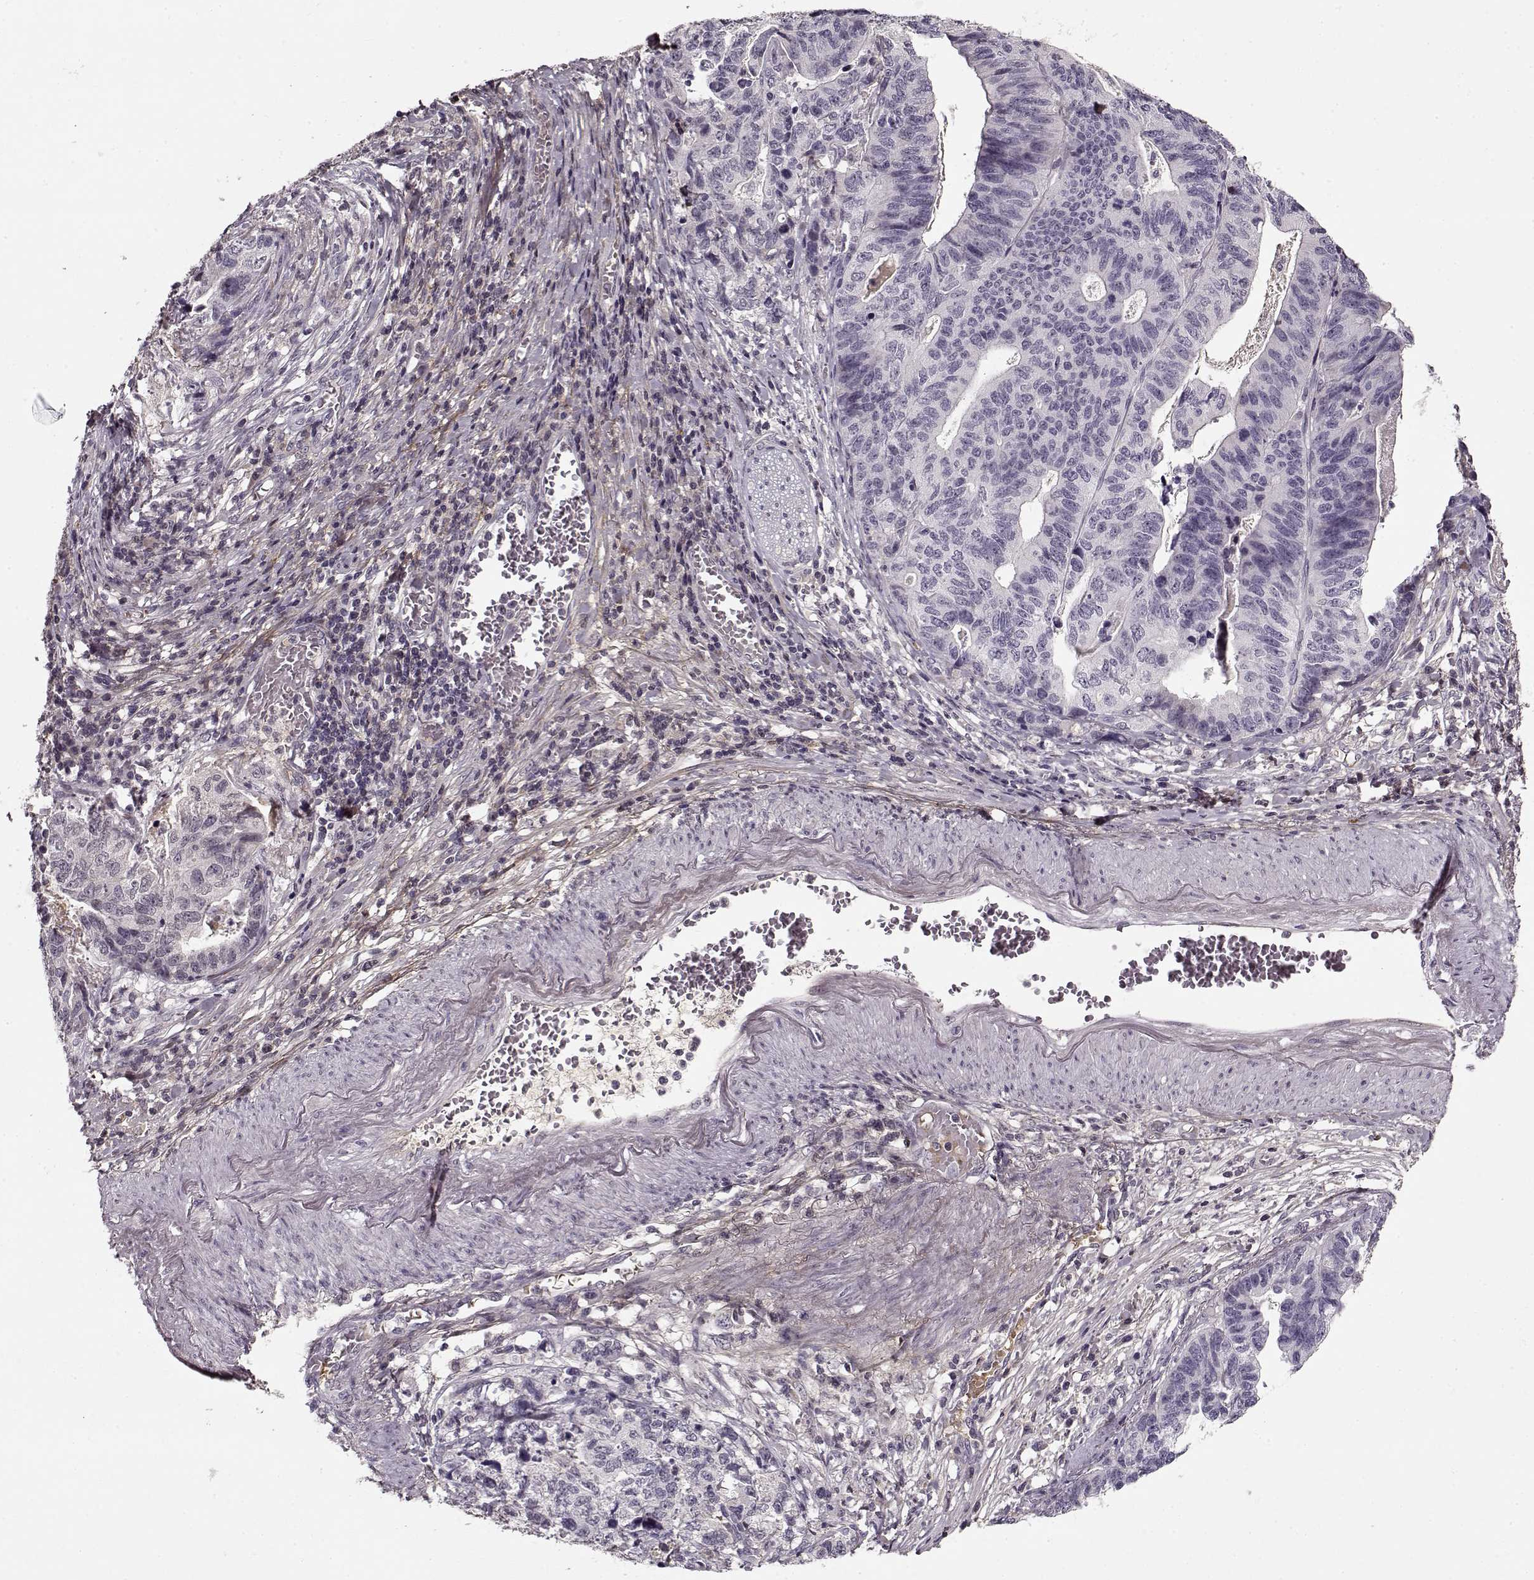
{"staining": {"intensity": "negative", "quantity": "none", "location": "none"}, "tissue": "stomach cancer", "cell_type": "Tumor cells", "image_type": "cancer", "snomed": [{"axis": "morphology", "description": "Adenocarcinoma, NOS"}, {"axis": "topography", "description": "Stomach, upper"}], "caption": "This micrograph is of stomach cancer stained with immunohistochemistry to label a protein in brown with the nuclei are counter-stained blue. There is no staining in tumor cells.", "gene": "LUM", "patient": {"sex": "female", "age": 67}}